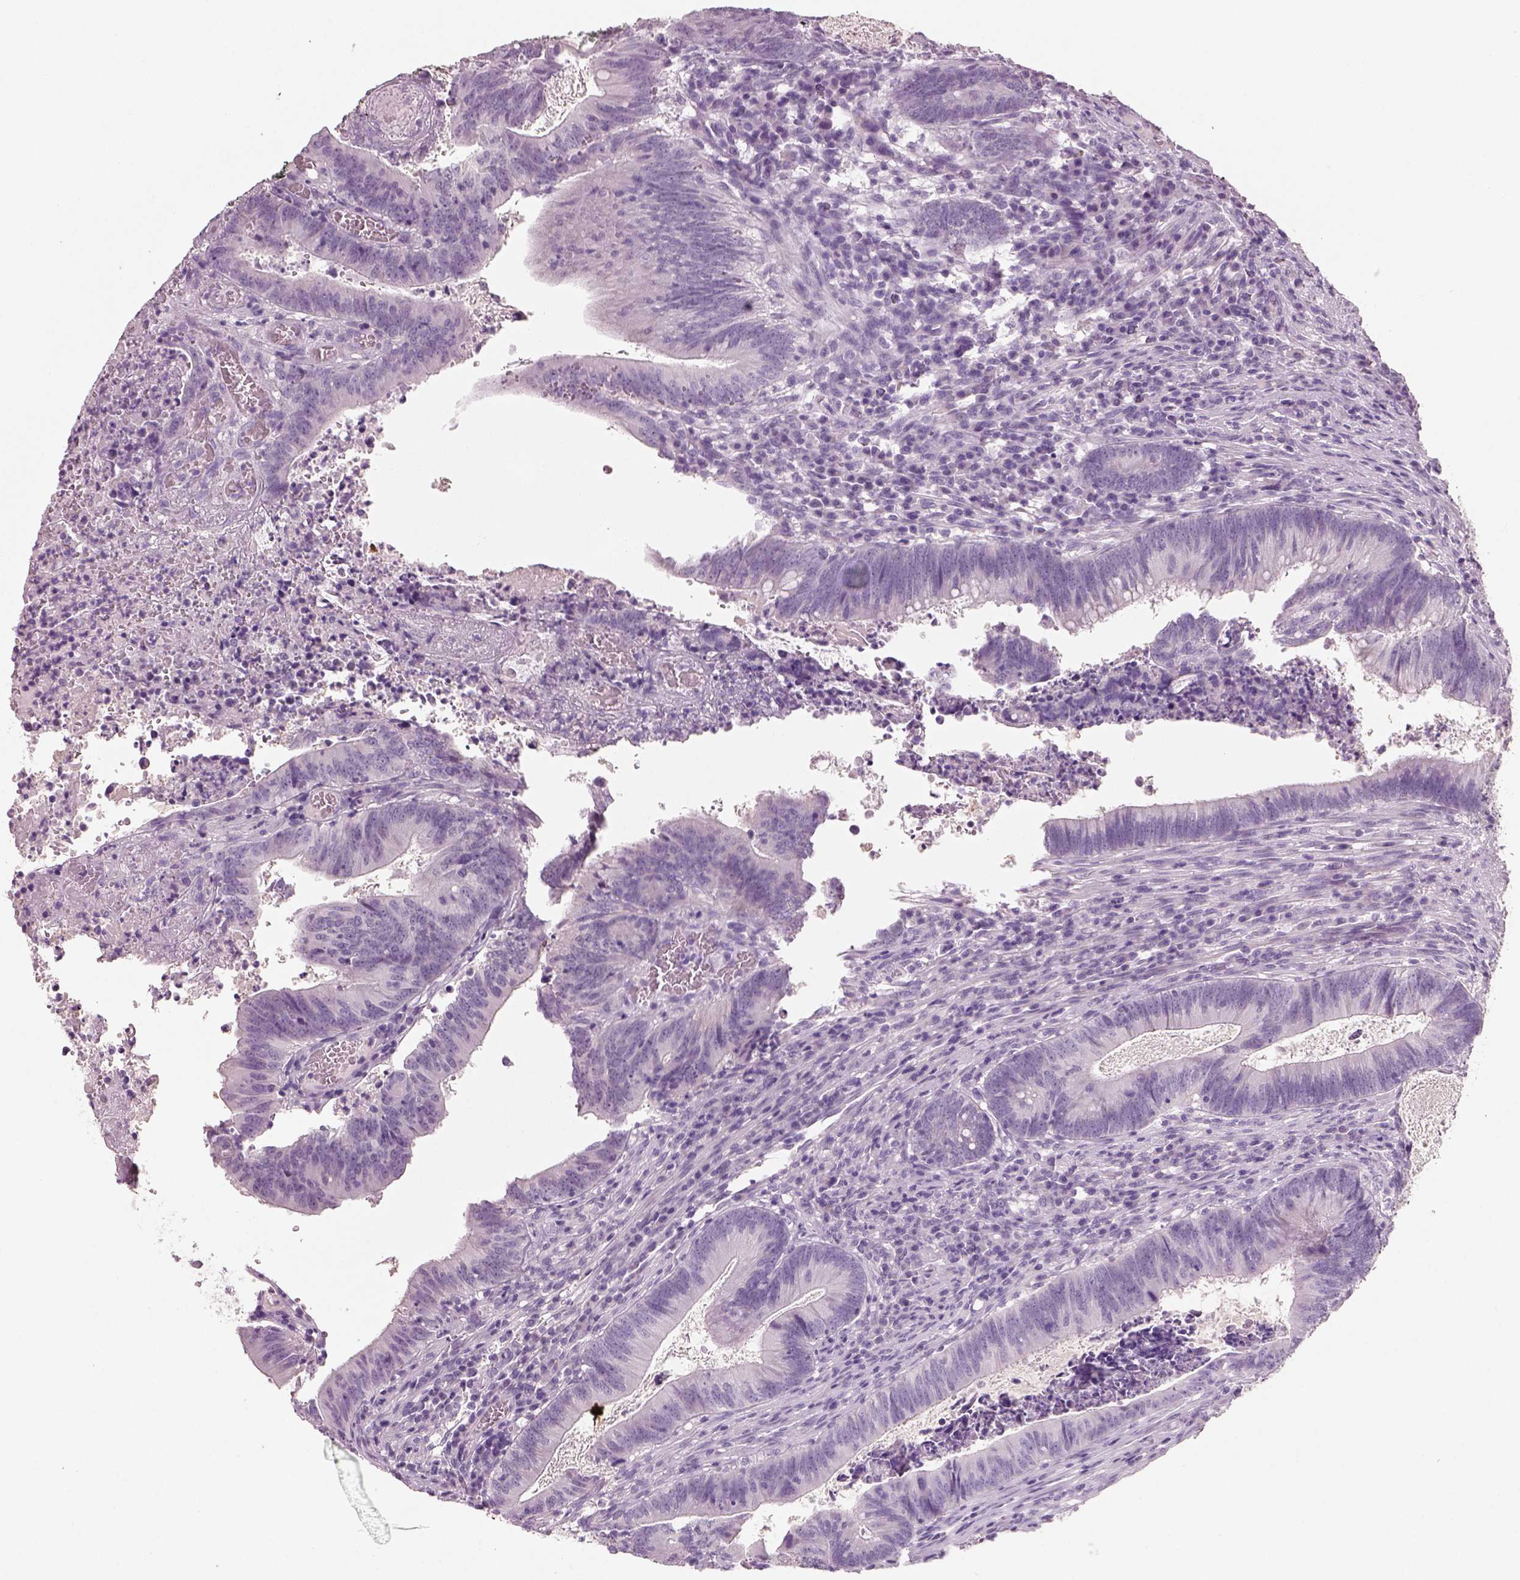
{"staining": {"intensity": "negative", "quantity": "none", "location": "none"}, "tissue": "colorectal cancer", "cell_type": "Tumor cells", "image_type": "cancer", "snomed": [{"axis": "morphology", "description": "Adenocarcinoma, NOS"}, {"axis": "topography", "description": "Colon"}], "caption": "Human adenocarcinoma (colorectal) stained for a protein using immunohistochemistry demonstrates no expression in tumor cells.", "gene": "SLC6A2", "patient": {"sex": "female", "age": 70}}